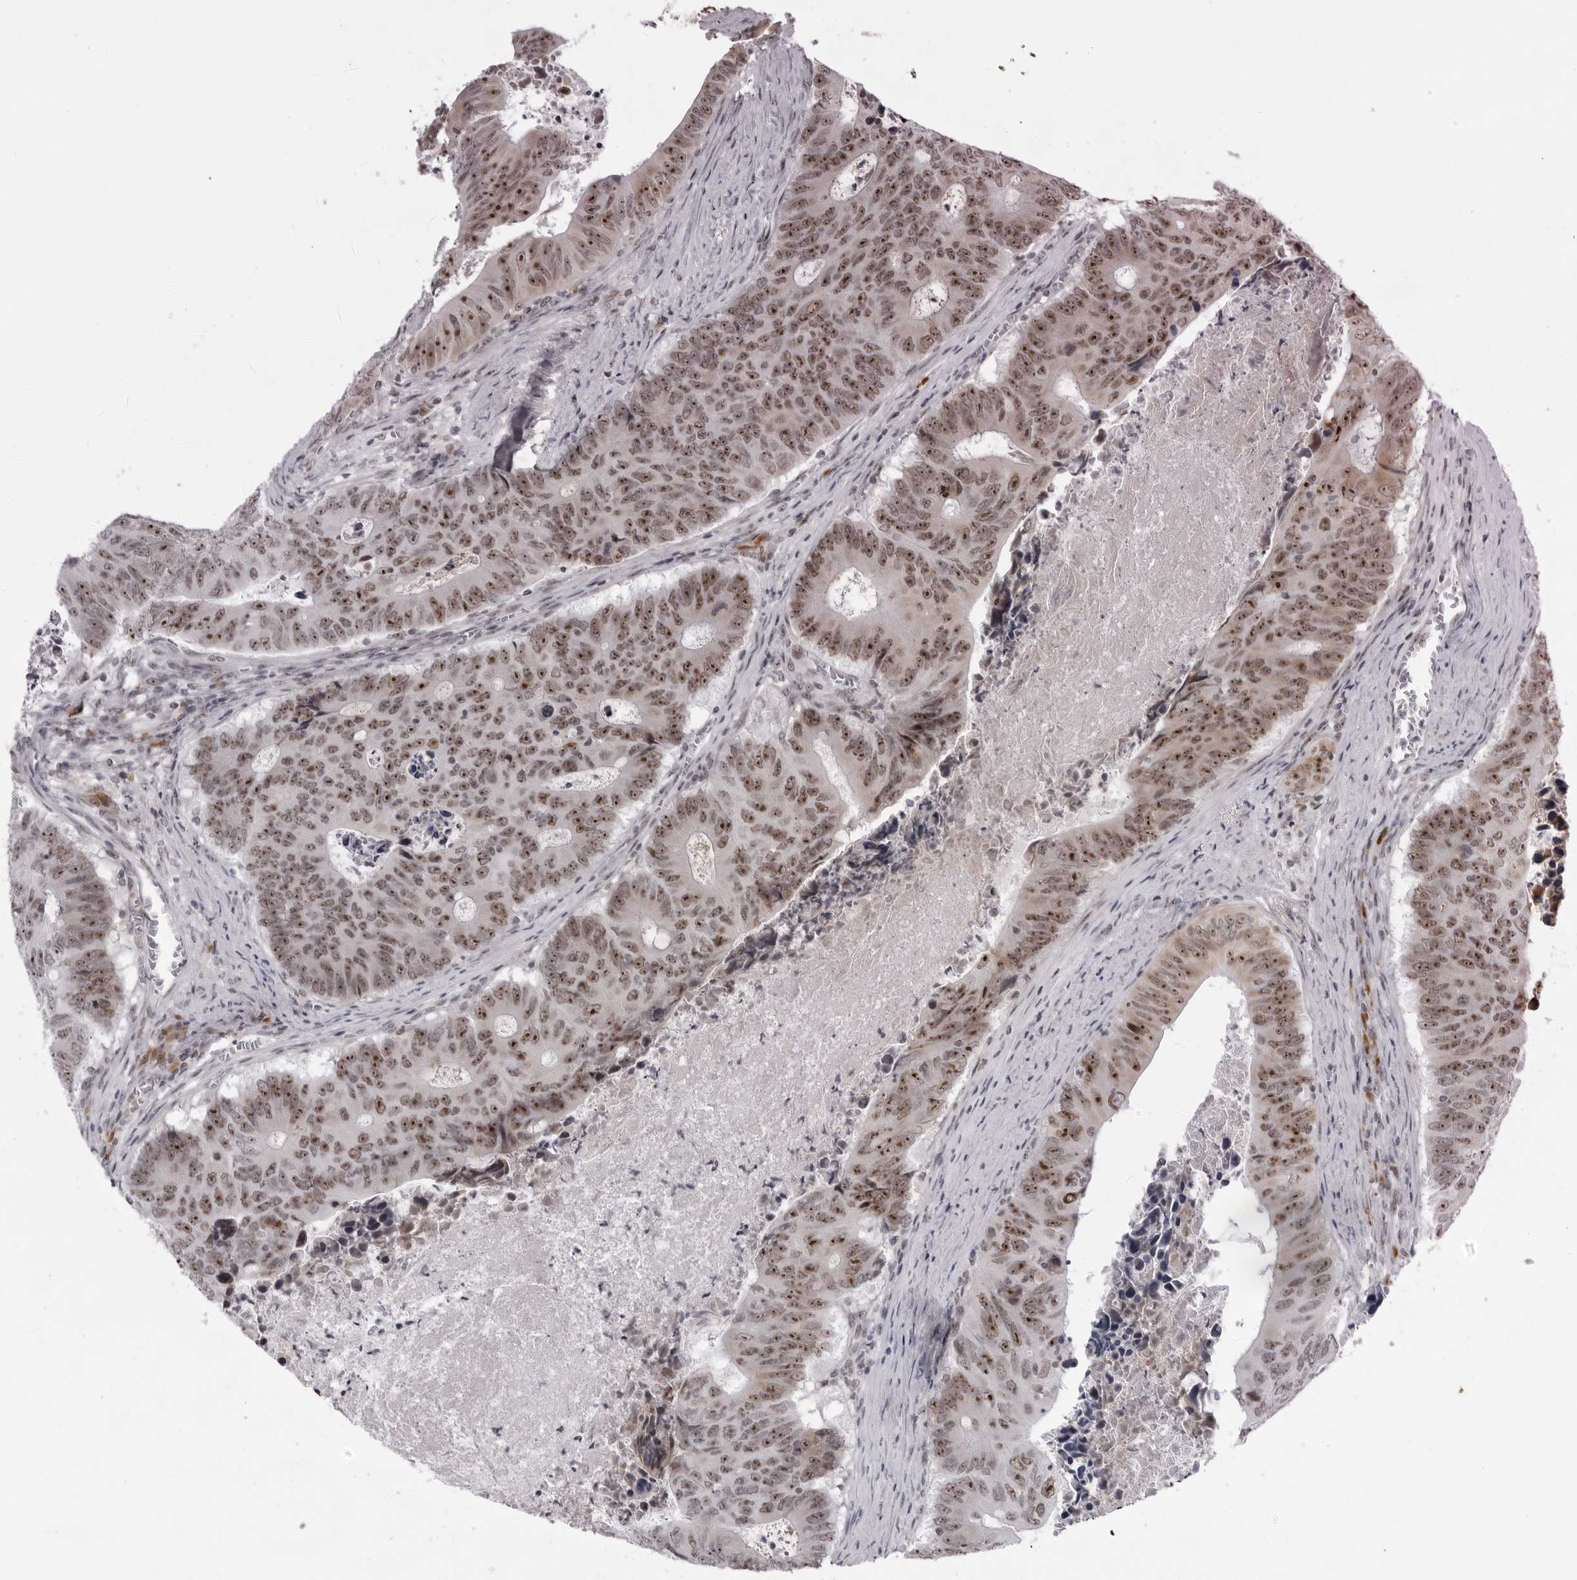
{"staining": {"intensity": "strong", "quantity": ">75%", "location": "nuclear"}, "tissue": "colorectal cancer", "cell_type": "Tumor cells", "image_type": "cancer", "snomed": [{"axis": "morphology", "description": "Adenocarcinoma, NOS"}, {"axis": "topography", "description": "Colon"}], "caption": "IHC (DAB) staining of adenocarcinoma (colorectal) demonstrates strong nuclear protein positivity in approximately >75% of tumor cells. (DAB (3,3'-diaminobenzidine) IHC with brightfield microscopy, high magnification).", "gene": "EXOSC10", "patient": {"sex": "male", "age": 87}}